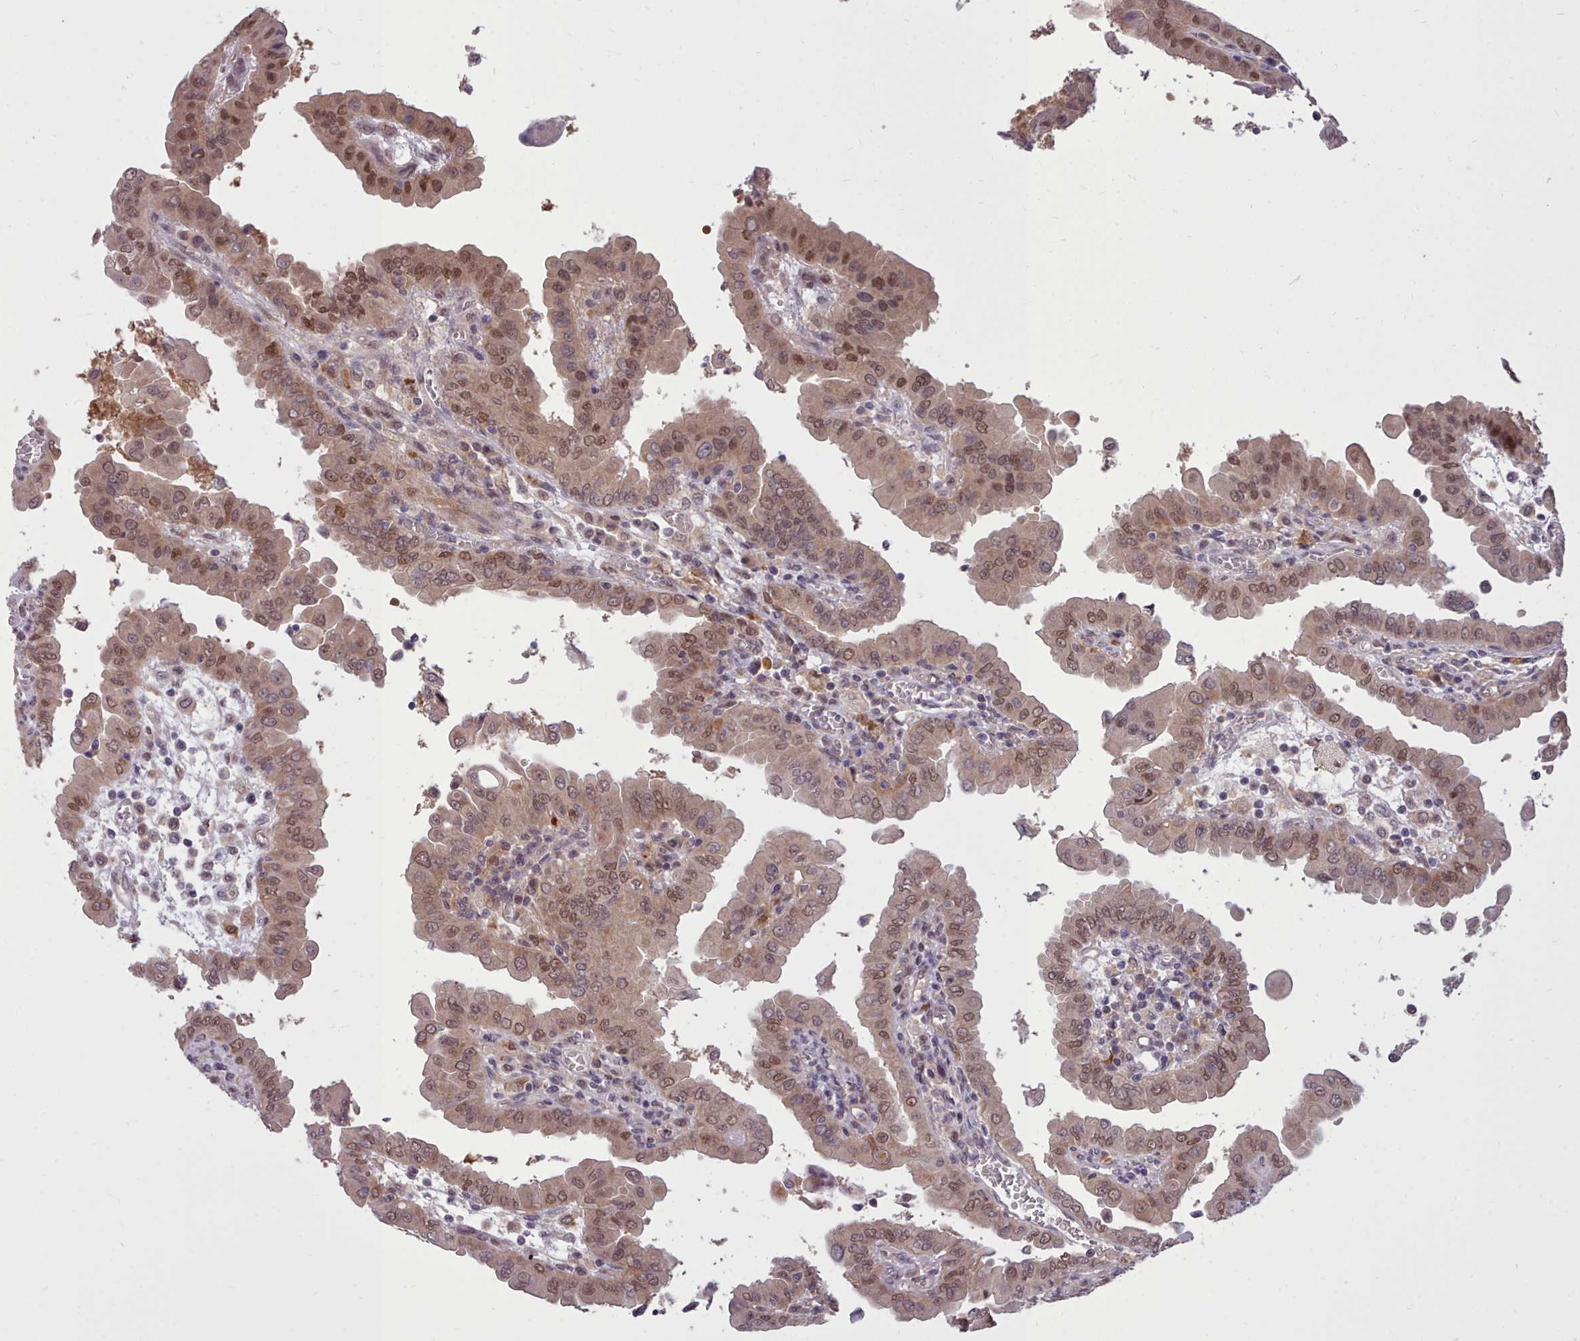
{"staining": {"intensity": "moderate", "quantity": ">75%", "location": "nuclear"}, "tissue": "thyroid cancer", "cell_type": "Tumor cells", "image_type": "cancer", "snomed": [{"axis": "morphology", "description": "Papillary adenocarcinoma, NOS"}, {"axis": "topography", "description": "Thyroid gland"}], "caption": "Immunohistochemical staining of human thyroid cancer reveals medium levels of moderate nuclear protein positivity in approximately >75% of tumor cells.", "gene": "AHCY", "patient": {"sex": "male", "age": 33}}